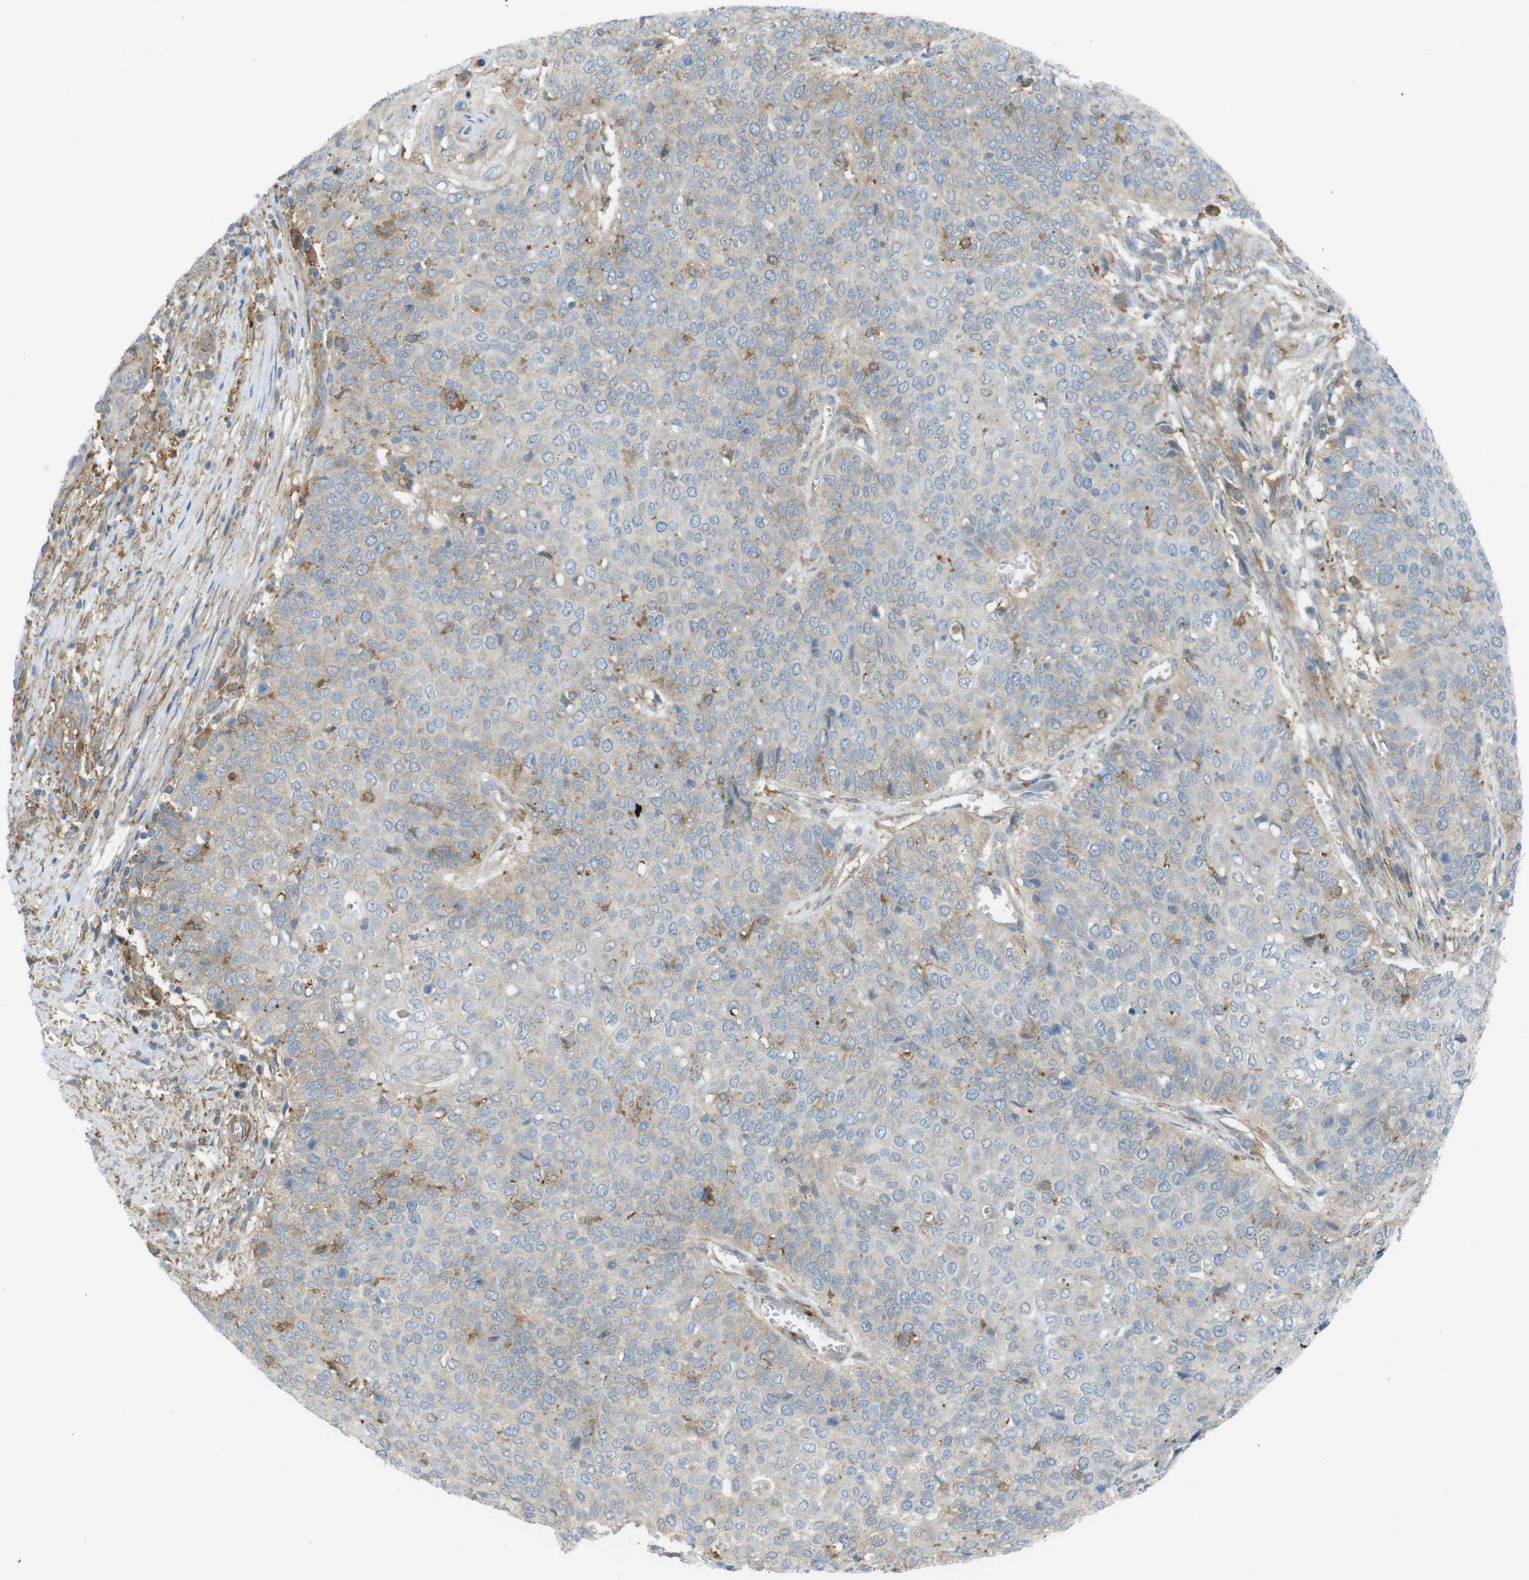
{"staining": {"intensity": "weak", "quantity": "25%-75%", "location": "cytoplasmic/membranous"}, "tissue": "cervical cancer", "cell_type": "Tumor cells", "image_type": "cancer", "snomed": [{"axis": "morphology", "description": "Squamous cell carcinoma, NOS"}, {"axis": "topography", "description": "Cervix"}], "caption": "The photomicrograph demonstrates staining of cervical squamous cell carcinoma, revealing weak cytoplasmic/membranous protein expression (brown color) within tumor cells.", "gene": "PEPD", "patient": {"sex": "female", "age": 39}}